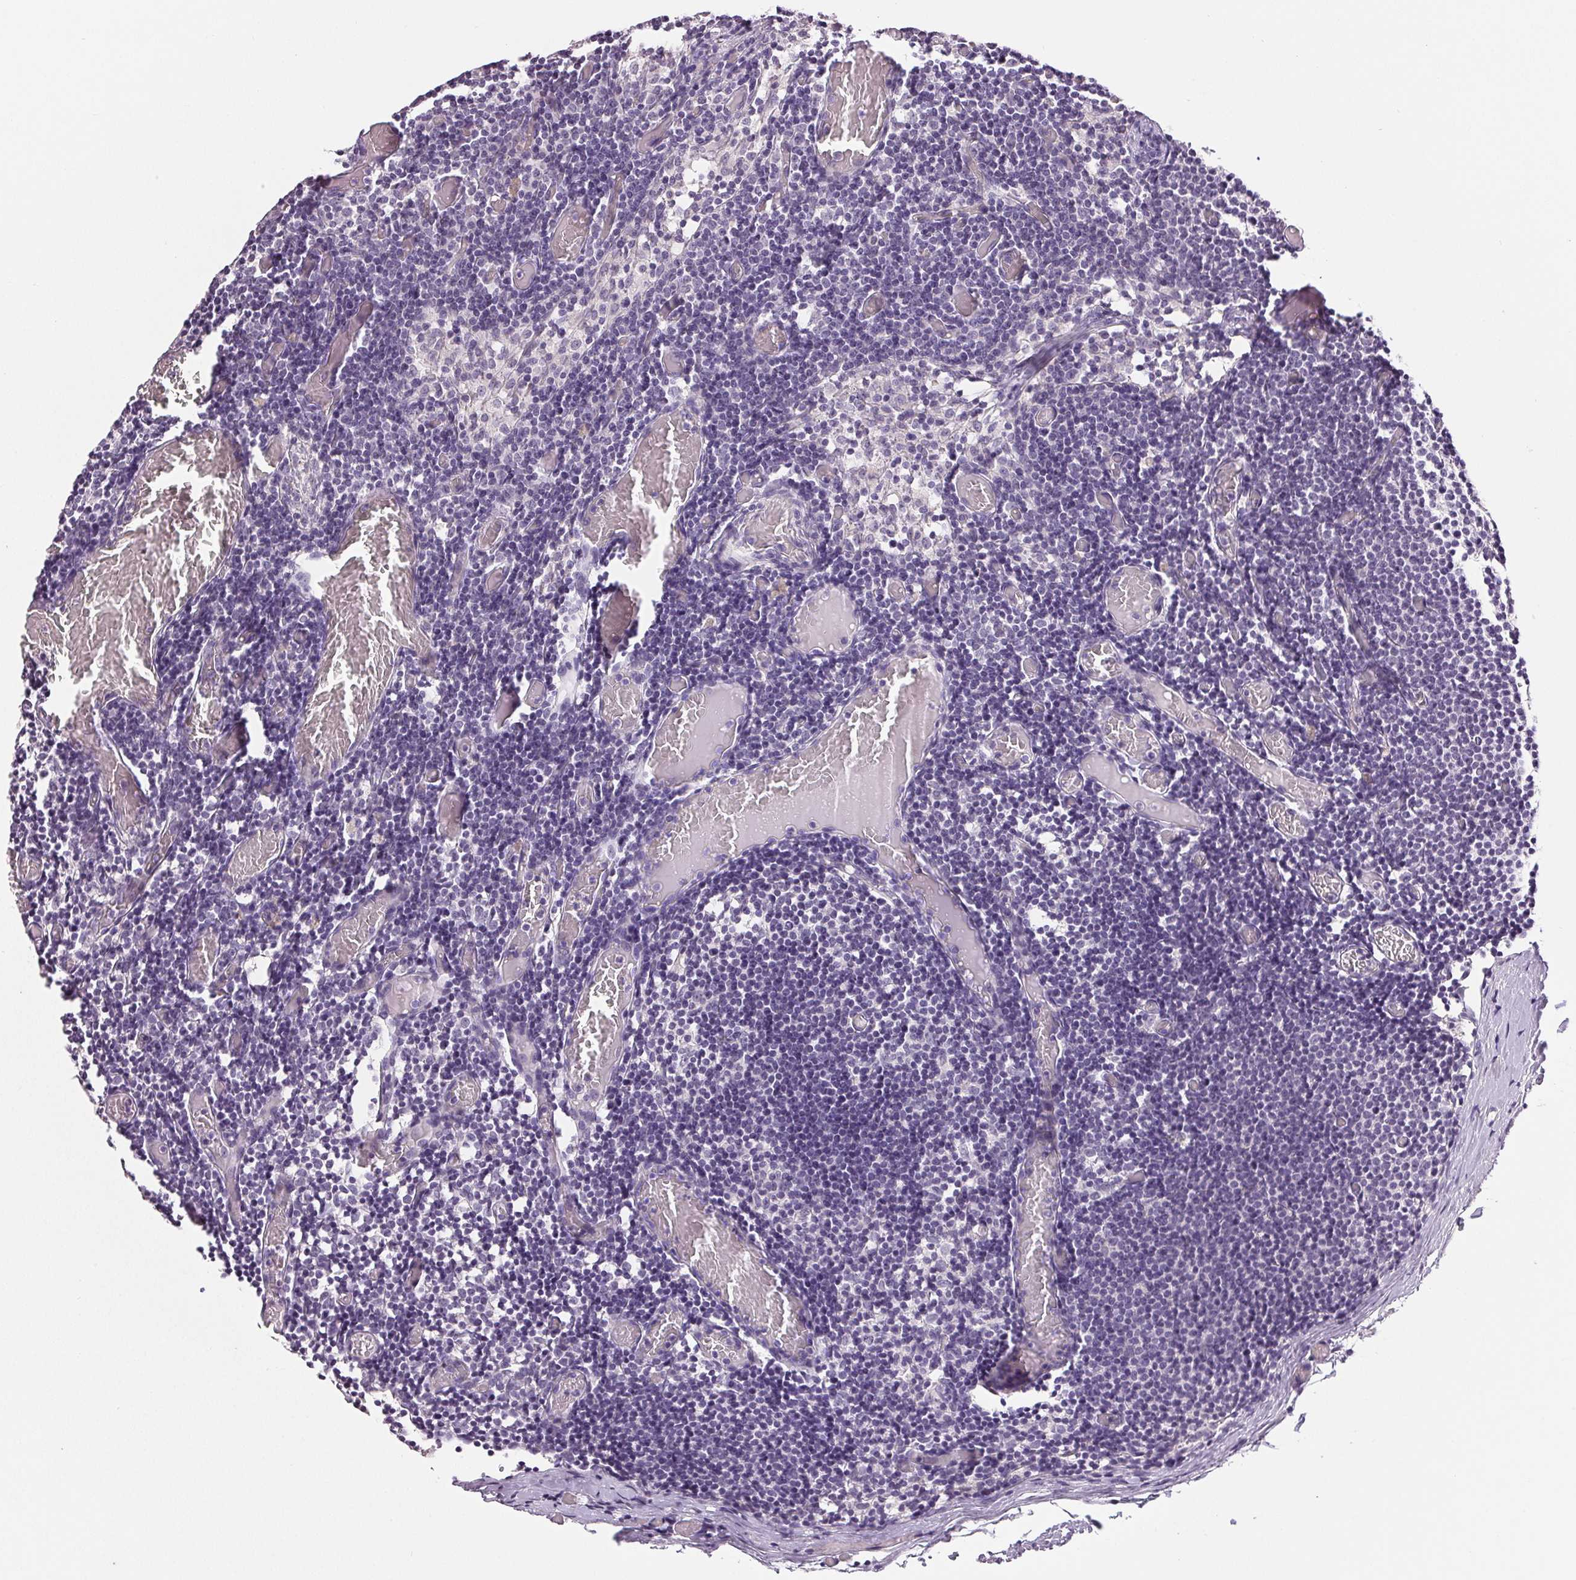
{"staining": {"intensity": "negative", "quantity": "none", "location": "none"}, "tissue": "lymph node", "cell_type": "Germinal center cells", "image_type": "normal", "snomed": [{"axis": "morphology", "description": "Normal tissue, NOS"}, {"axis": "topography", "description": "Lymph node"}], "caption": "Immunohistochemistry photomicrograph of benign lymph node stained for a protein (brown), which displays no expression in germinal center cells.", "gene": "PLCB1", "patient": {"sex": "female", "age": 41}}